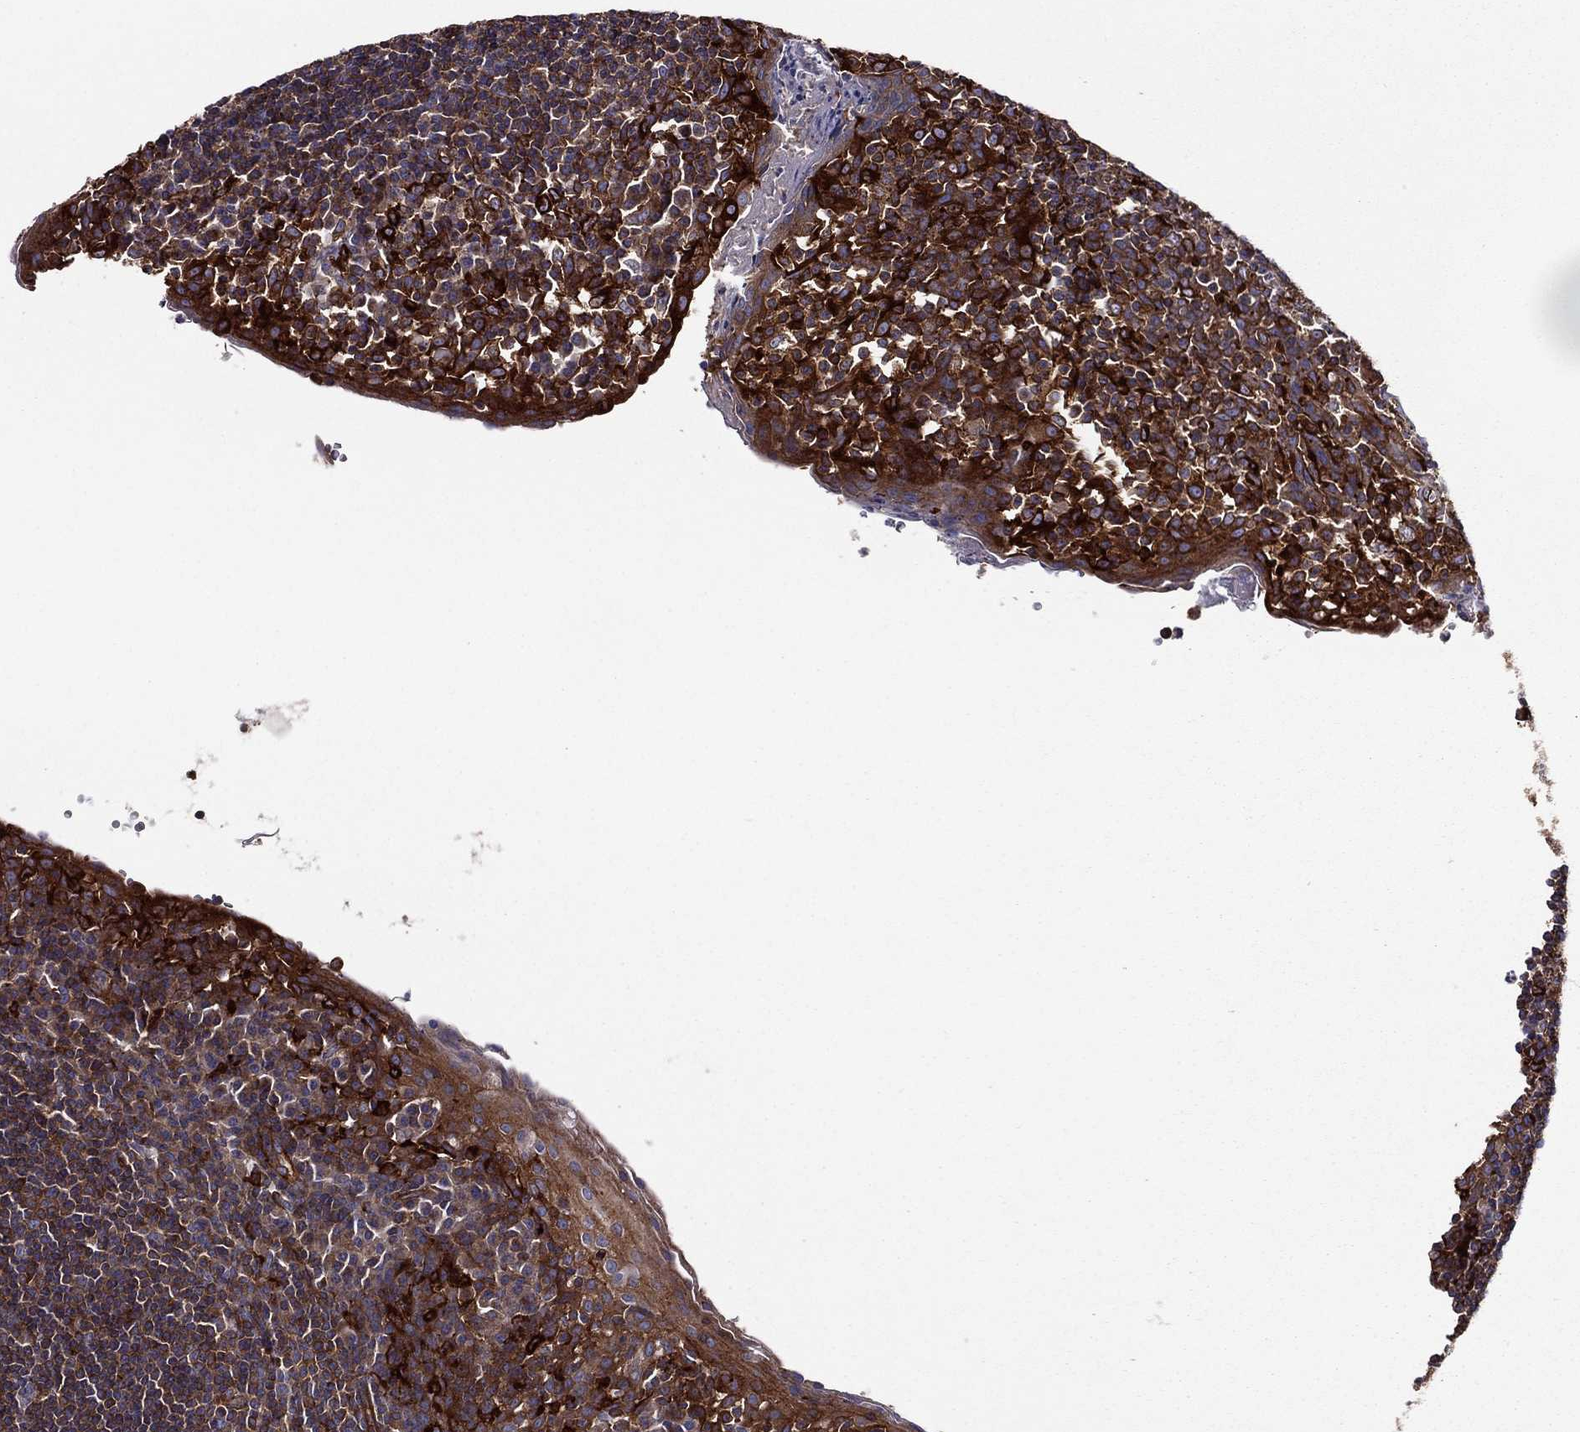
{"staining": {"intensity": "moderate", "quantity": "25%-75%", "location": "cytoplasmic/membranous"}, "tissue": "tonsil", "cell_type": "Germinal center cells", "image_type": "normal", "snomed": [{"axis": "morphology", "description": "Normal tissue, NOS"}, {"axis": "topography", "description": "Tonsil"}], "caption": "The immunohistochemical stain highlights moderate cytoplasmic/membranous staining in germinal center cells of unremarkable tonsil. The protein is shown in brown color, while the nuclei are stained blue.", "gene": "EHBP1L1", "patient": {"sex": "female", "age": 13}}